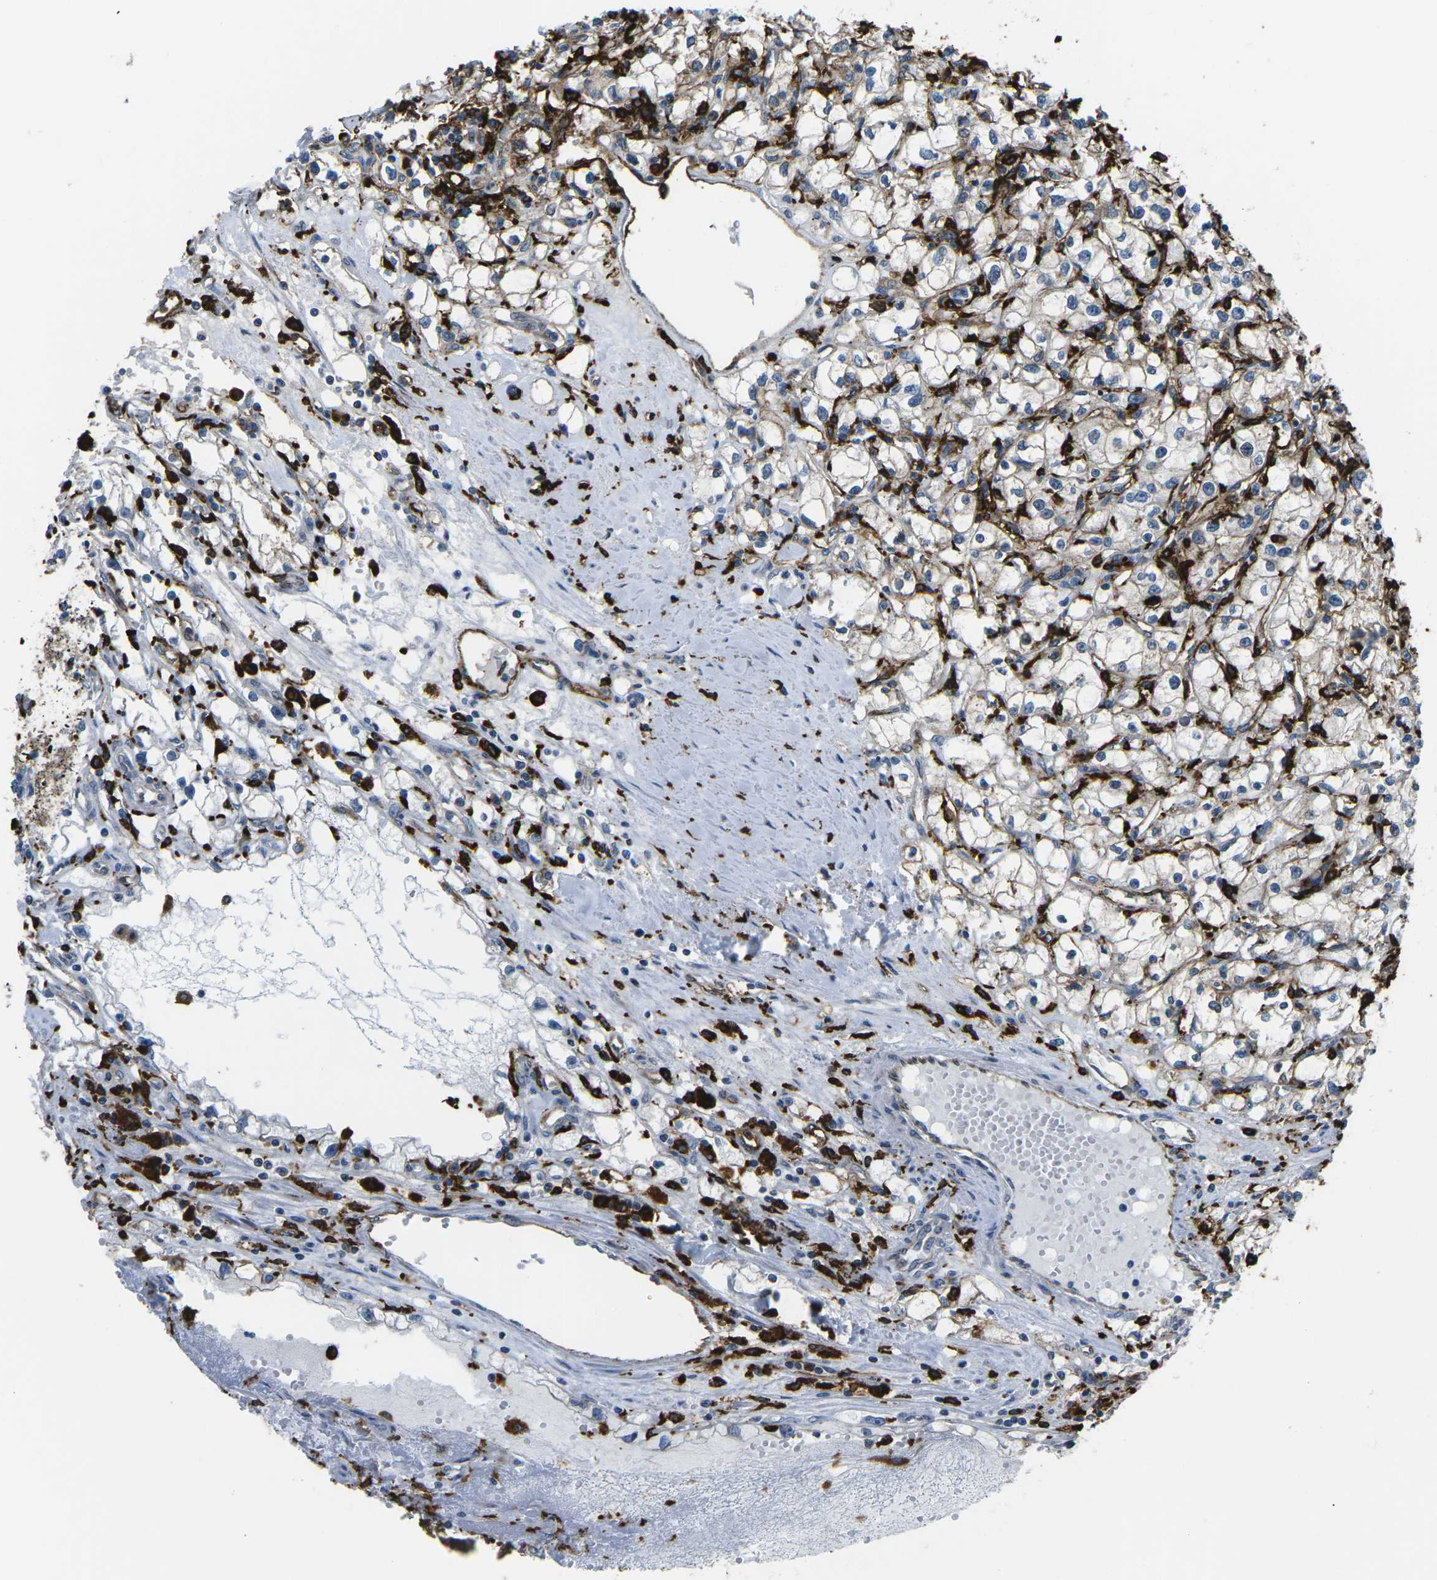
{"staining": {"intensity": "moderate", "quantity": "<25%", "location": "cytoplasmic/membranous"}, "tissue": "renal cancer", "cell_type": "Tumor cells", "image_type": "cancer", "snomed": [{"axis": "morphology", "description": "Adenocarcinoma, NOS"}, {"axis": "topography", "description": "Kidney"}], "caption": "Immunohistochemical staining of human adenocarcinoma (renal) displays moderate cytoplasmic/membranous protein positivity in approximately <25% of tumor cells.", "gene": "PTPN1", "patient": {"sex": "male", "age": 56}}